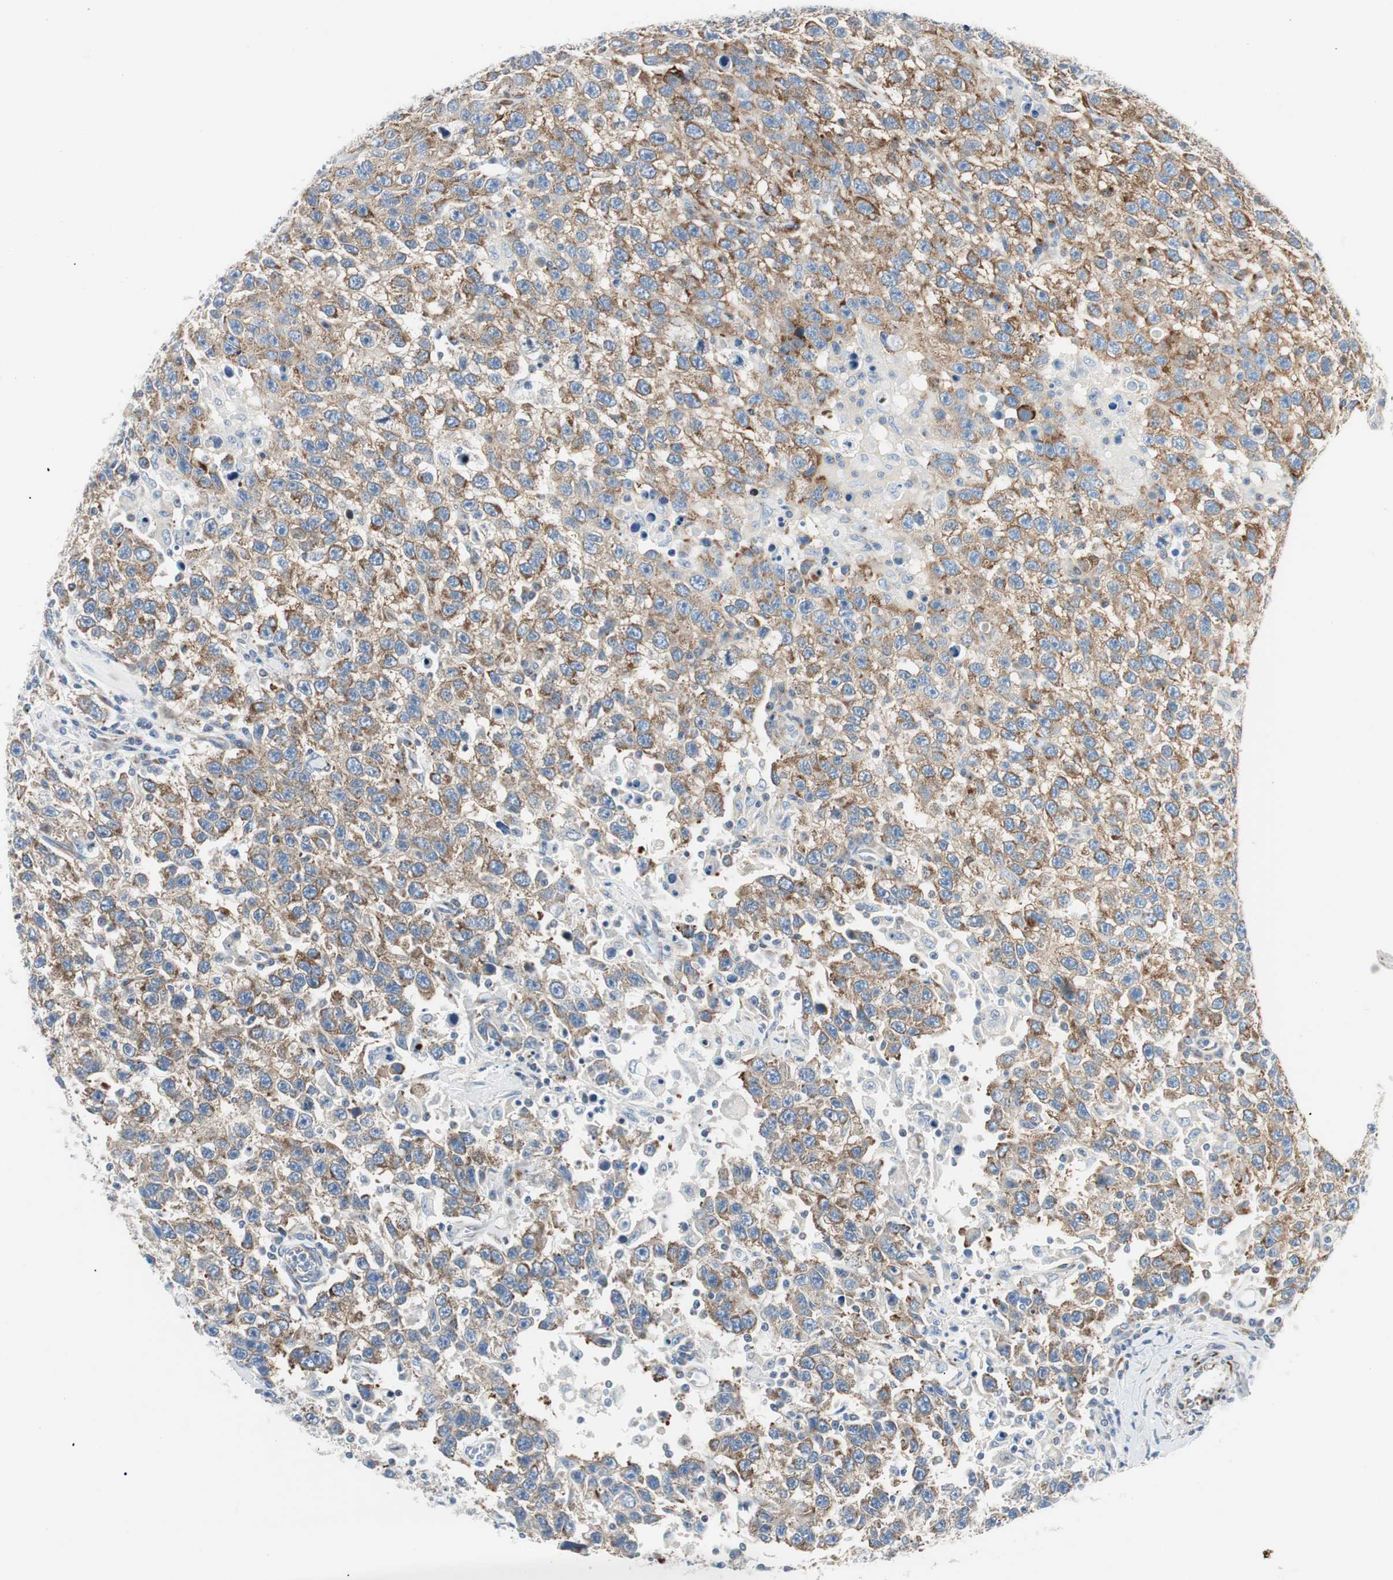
{"staining": {"intensity": "moderate", "quantity": ">75%", "location": "cytoplasmic/membranous"}, "tissue": "testis cancer", "cell_type": "Tumor cells", "image_type": "cancer", "snomed": [{"axis": "morphology", "description": "Seminoma, NOS"}, {"axis": "topography", "description": "Testis"}], "caption": "Protein expression analysis of testis cancer displays moderate cytoplasmic/membranous positivity in approximately >75% of tumor cells. (DAB (3,3'-diaminobenzidine) IHC, brown staining for protein, blue staining for nuclei).", "gene": "BBC3", "patient": {"sex": "male", "age": 41}}